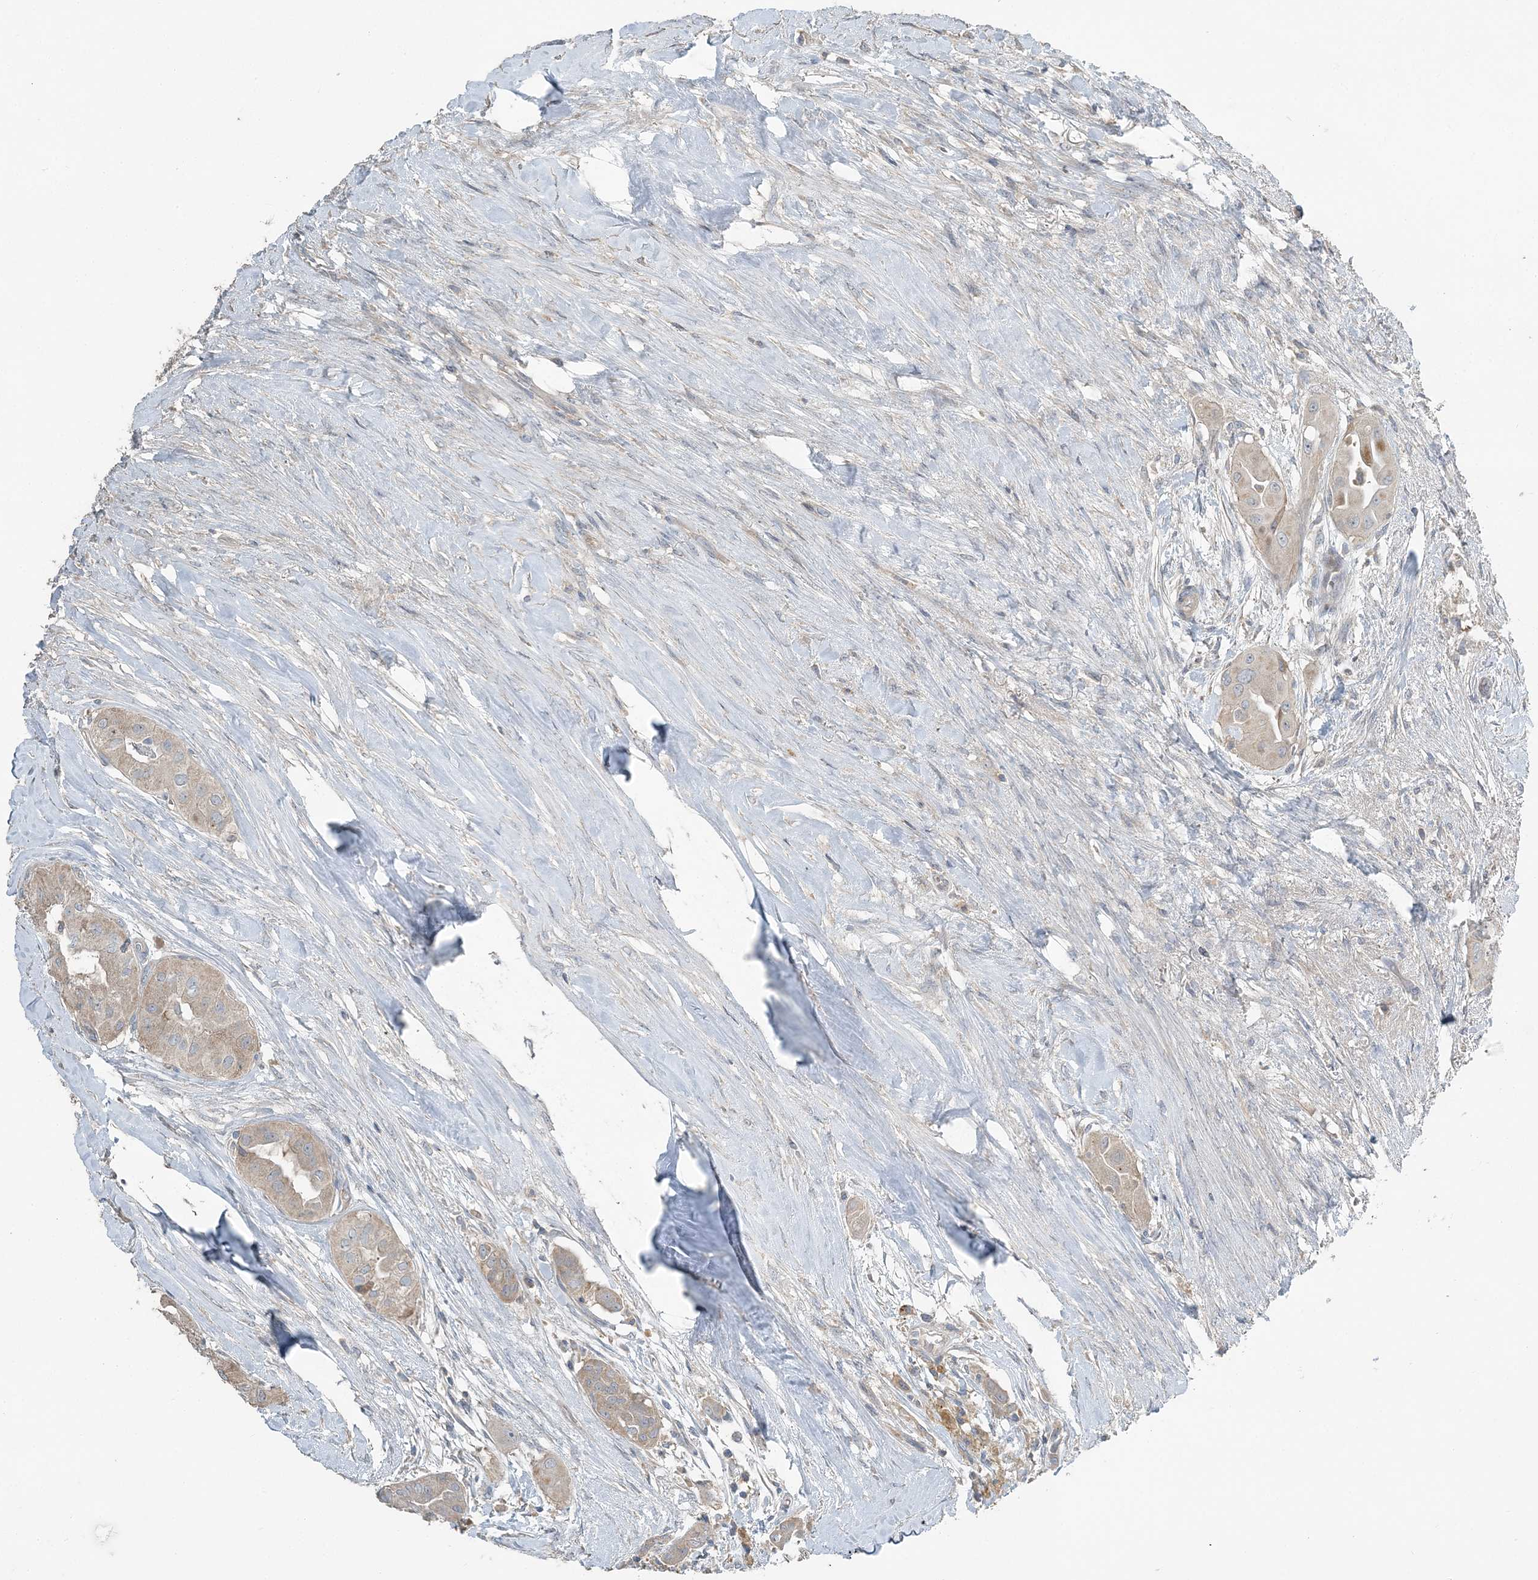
{"staining": {"intensity": "weak", "quantity": ">75%", "location": "cytoplasmic/membranous"}, "tissue": "thyroid cancer", "cell_type": "Tumor cells", "image_type": "cancer", "snomed": [{"axis": "morphology", "description": "Papillary adenocarcinoma, NOS"}, {"axis": "topography", "description": "Thyroid gland"}], "caption": "About >75% of tumor cells in thyroid papillary adenocarcinoma reveal weak cytoplasmic/membranous protein positivity as visualized by brown immunohistochemical staining.", "gene": "SLC4A10", "patient": {"sex": "female", "age": 59}}